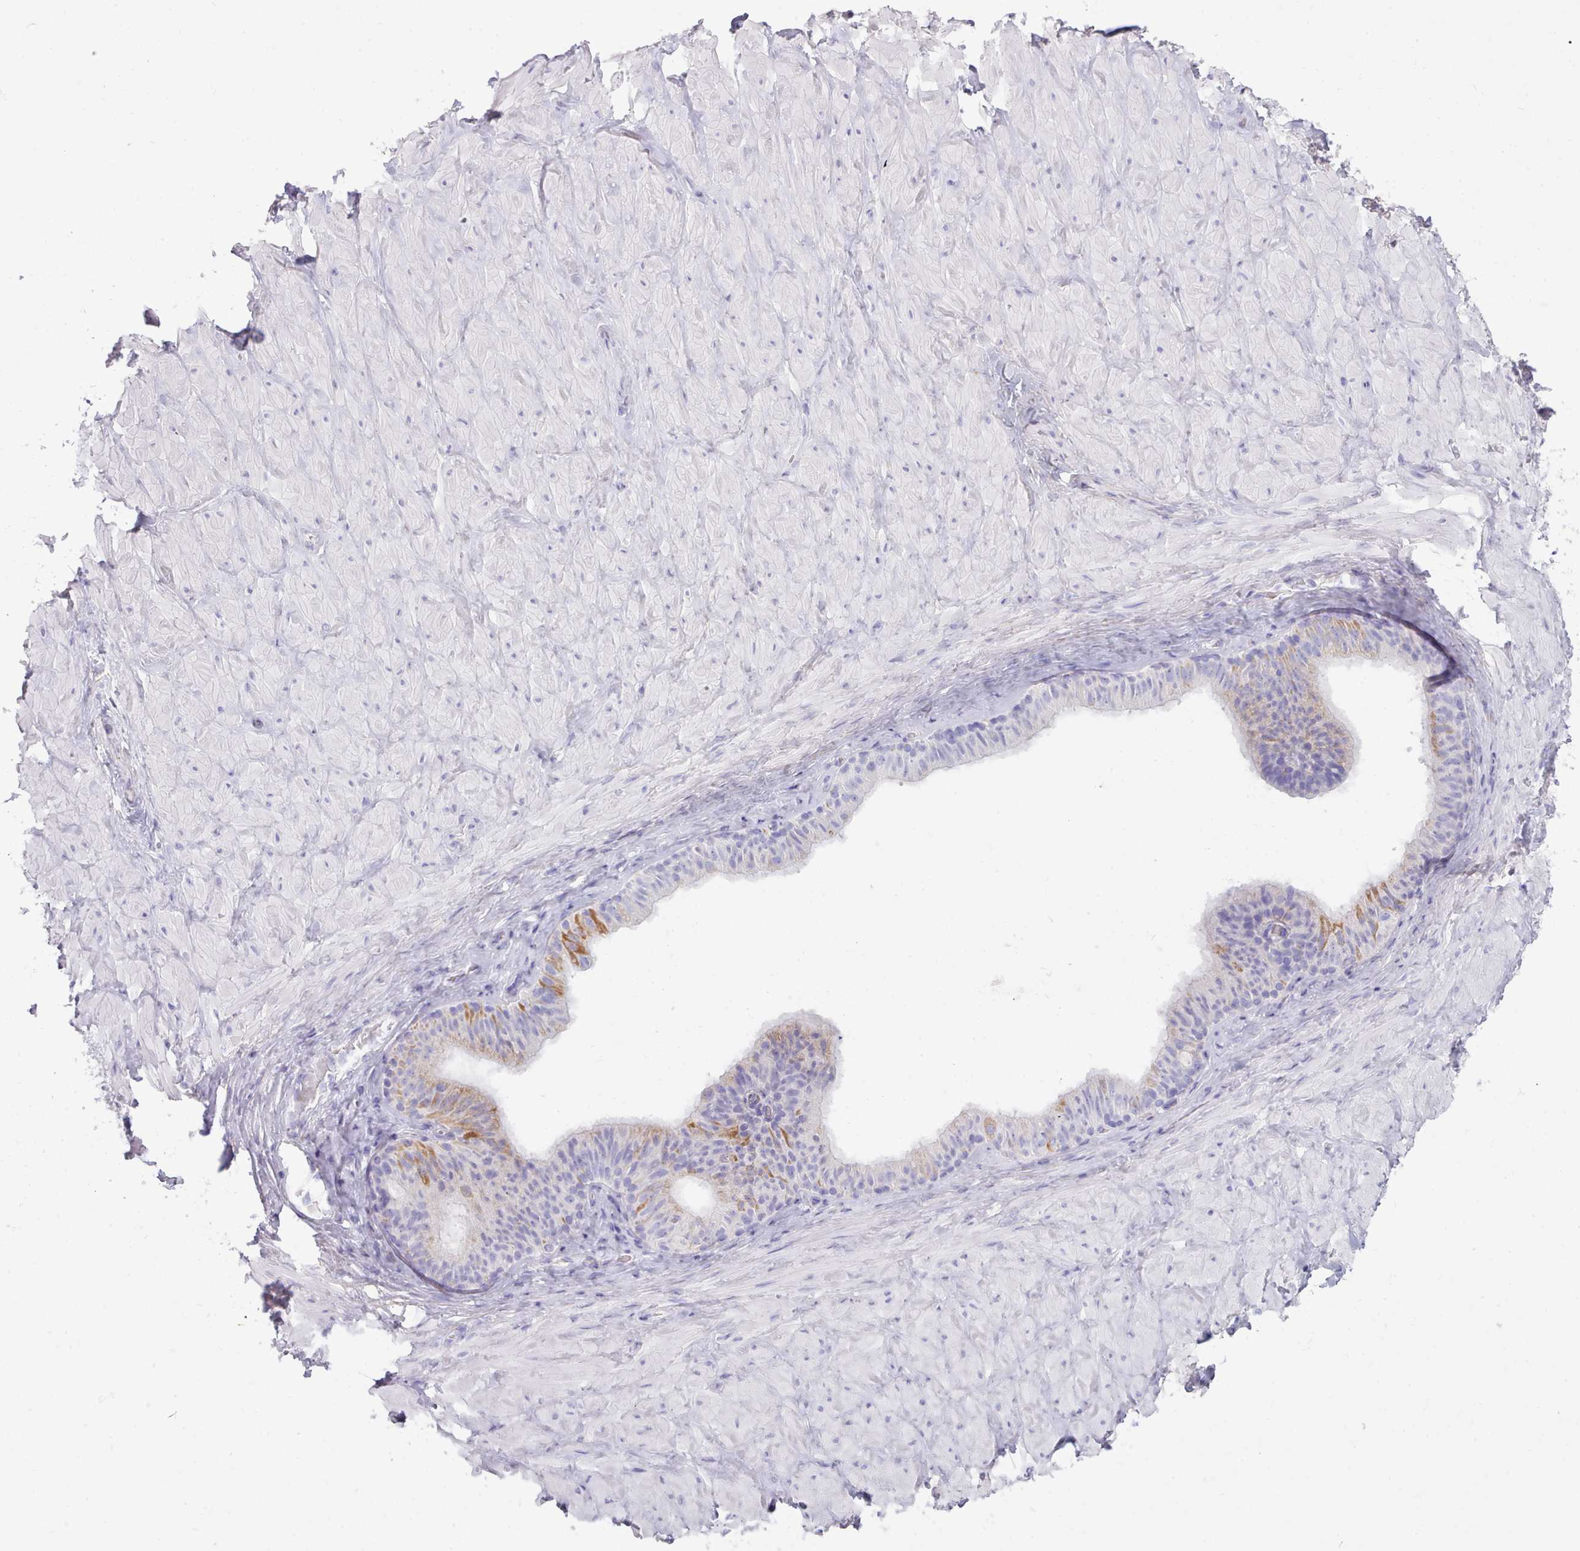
{"staining": {"intensity": "weak", "quantity": "<25%", "location": "cytoplasmic/membranous"}, "tissue": "adipose tissue", "cell_type": "Adipocytes", "image_type": "normal", "snomed": [{"axis": "morphology", "description": "Normal tissue, NOS"}, {"axis": "topography", "description": "Soft tissue"}, {"axis": "topography", "description": "Vascular tissue"}], "caption": "A high-resolution photomicrograph shows immunohistochemistry staining of benign adipose tissue, which displays no significant positivity in adipocytes.", "gene": "CYP2A13", "patient": {"sex": "male", "age": 41}}